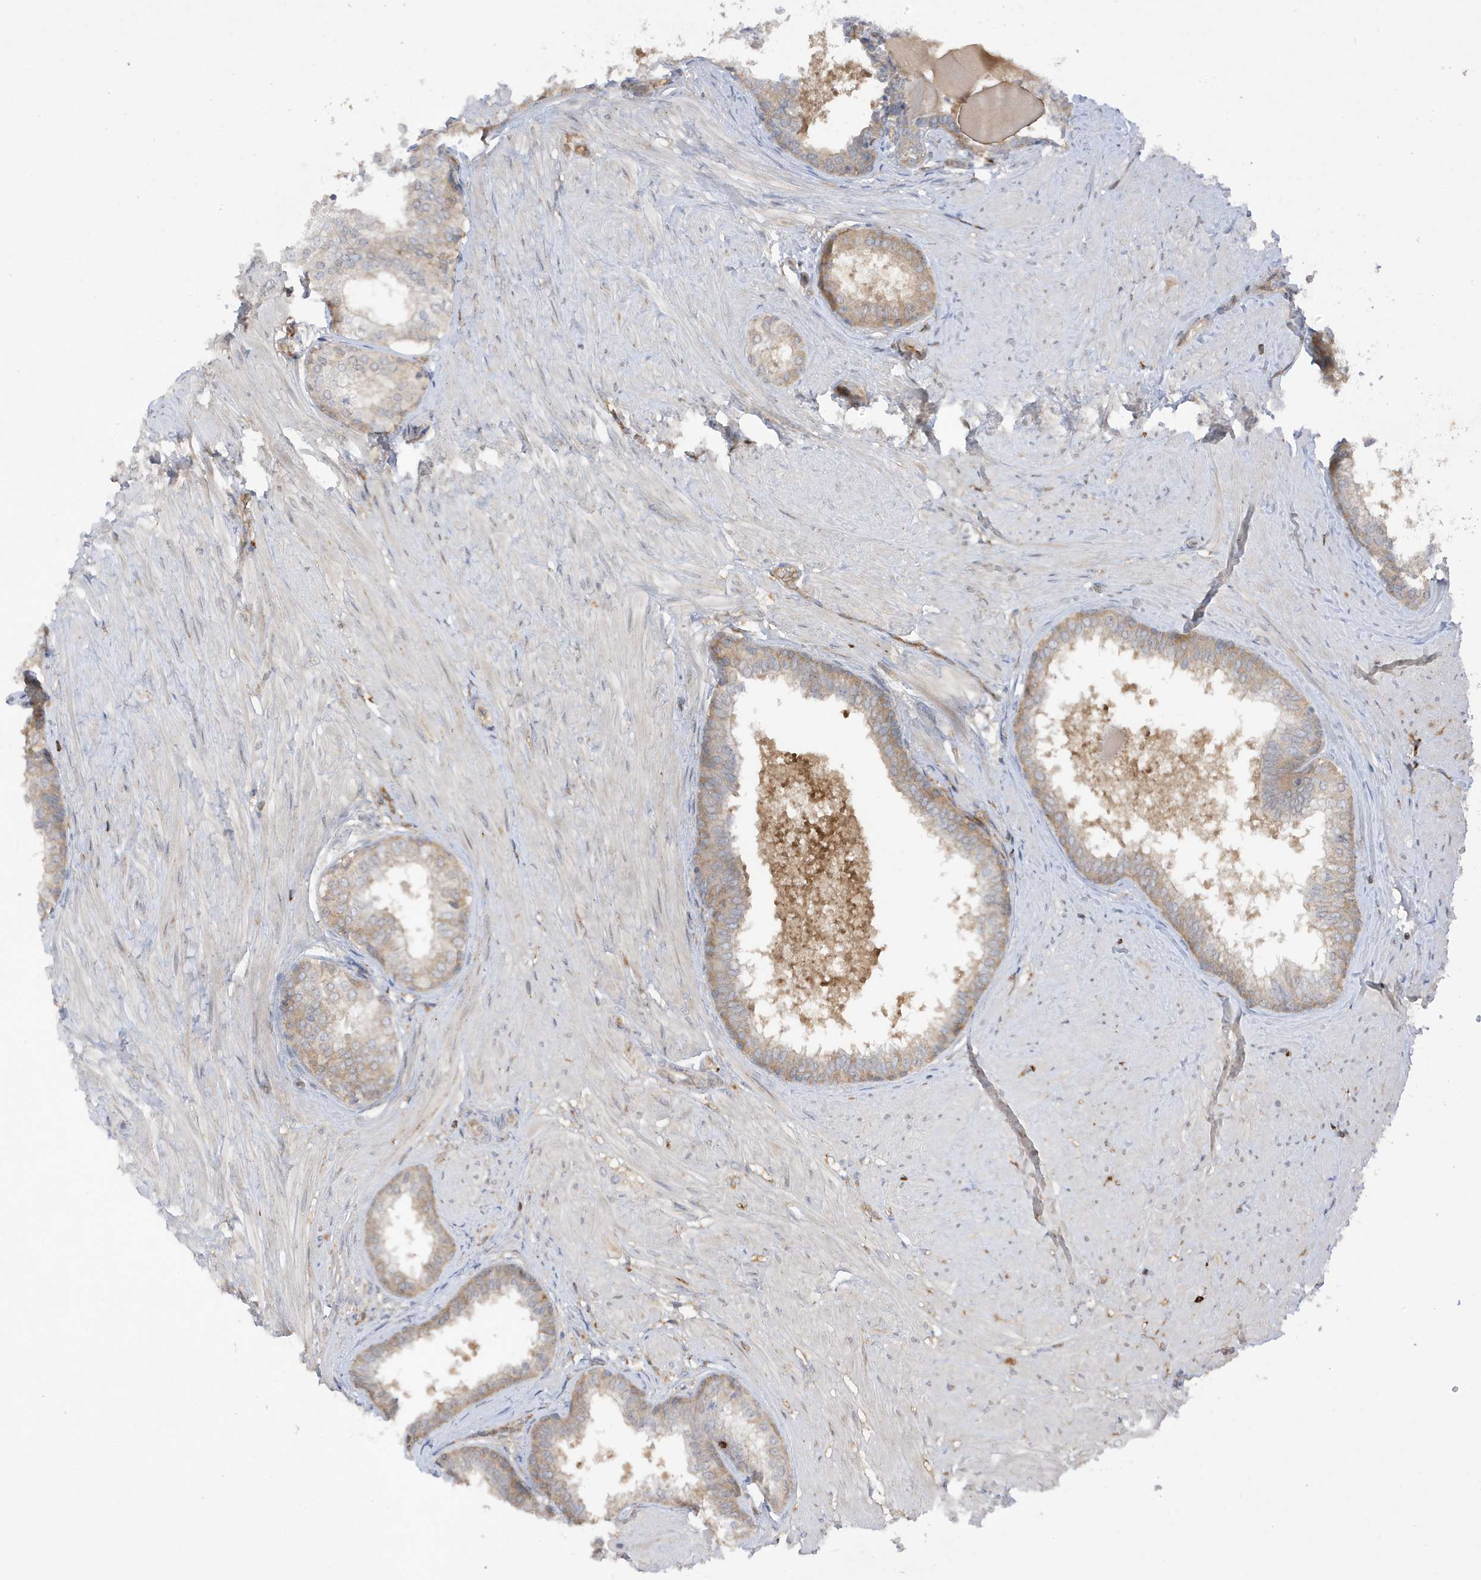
{"staining": {"intensity": "moderate", "quantity": "25%-75%", "location": "cytoplasmic/membranous"}, "tissue": "prostate", "cell_type": "Glandular cells", "image_type": "normal", "snomed": [{"axis": "morphology", "description": "Normal tissue, NOS"}, {"axis": "topography", "description": "Prostate"}], "caption": "Protein expression analysis of unremarkable human prostate reveals moderate cytoplasmic/membranous staining in approximately 25%-75% of glandular cells. (DAB IHC with brightfield microscopy, high magnification).", "gene": "PHACTR2", "patient": {"sex": "male", "age": 48}}